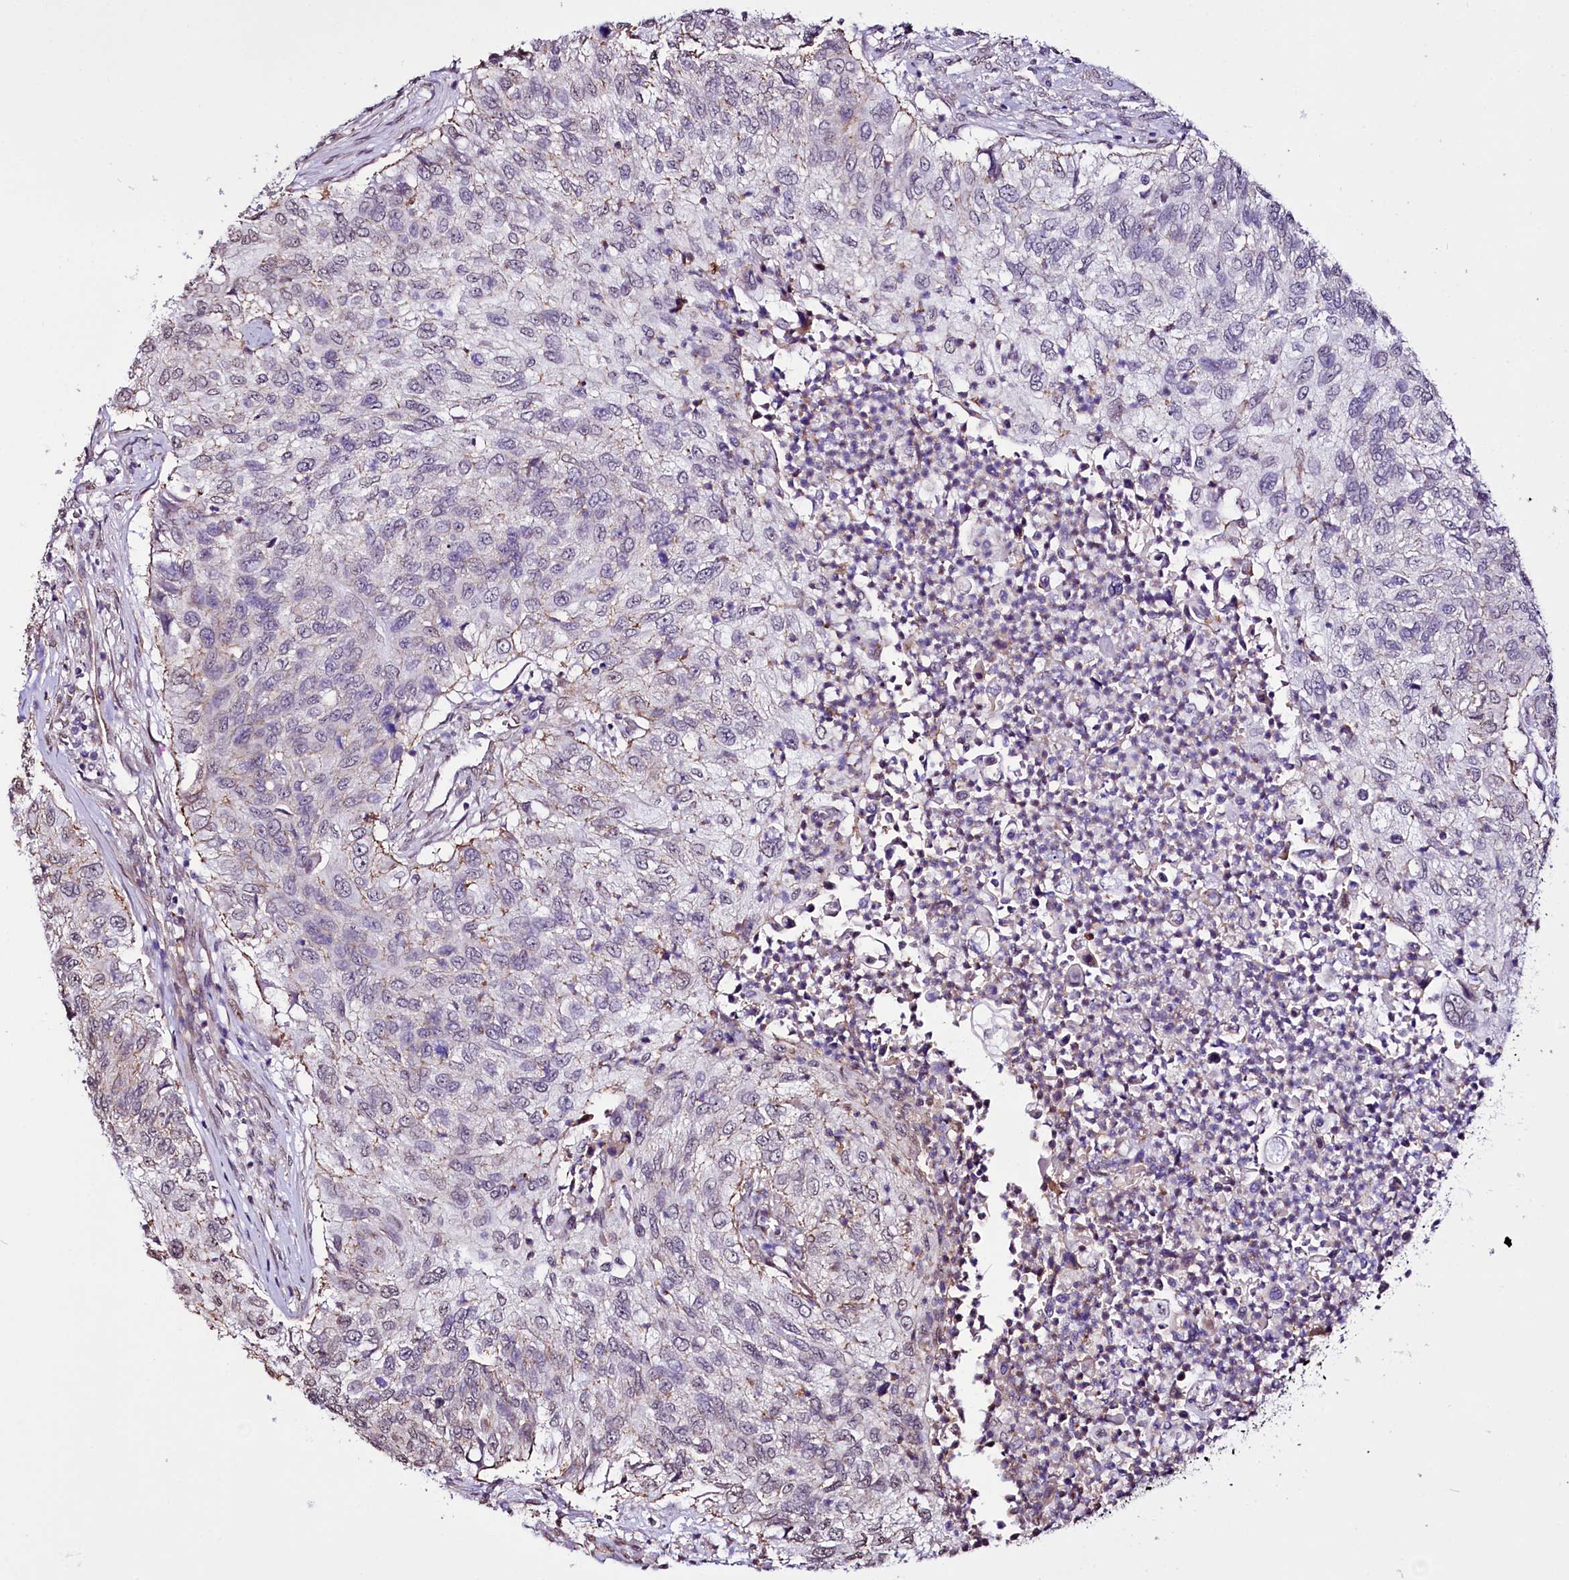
{"staining": {"intensity": "negative", "quantity": "none", "location": "none"}, "tissue": "urothelial cancer", "cell_type": "Tumor cells", "image_type": "cancer", "snomed": [{"axis": "morphology", "description": "Urothelial carcinoma, High grade"}, {"axis": "topography", "description": "Urinary bladder"}], "caption": "Tumor cells show no significant protein expression in urothelial cancer. (Stains: DAB immunohistochemistry (IHC) with hematoxylin counter stain, Microscopy: brightfield microscopy at high magnification).", "gene": "ST7", "patient": {"sex": "female", "age": 60}}